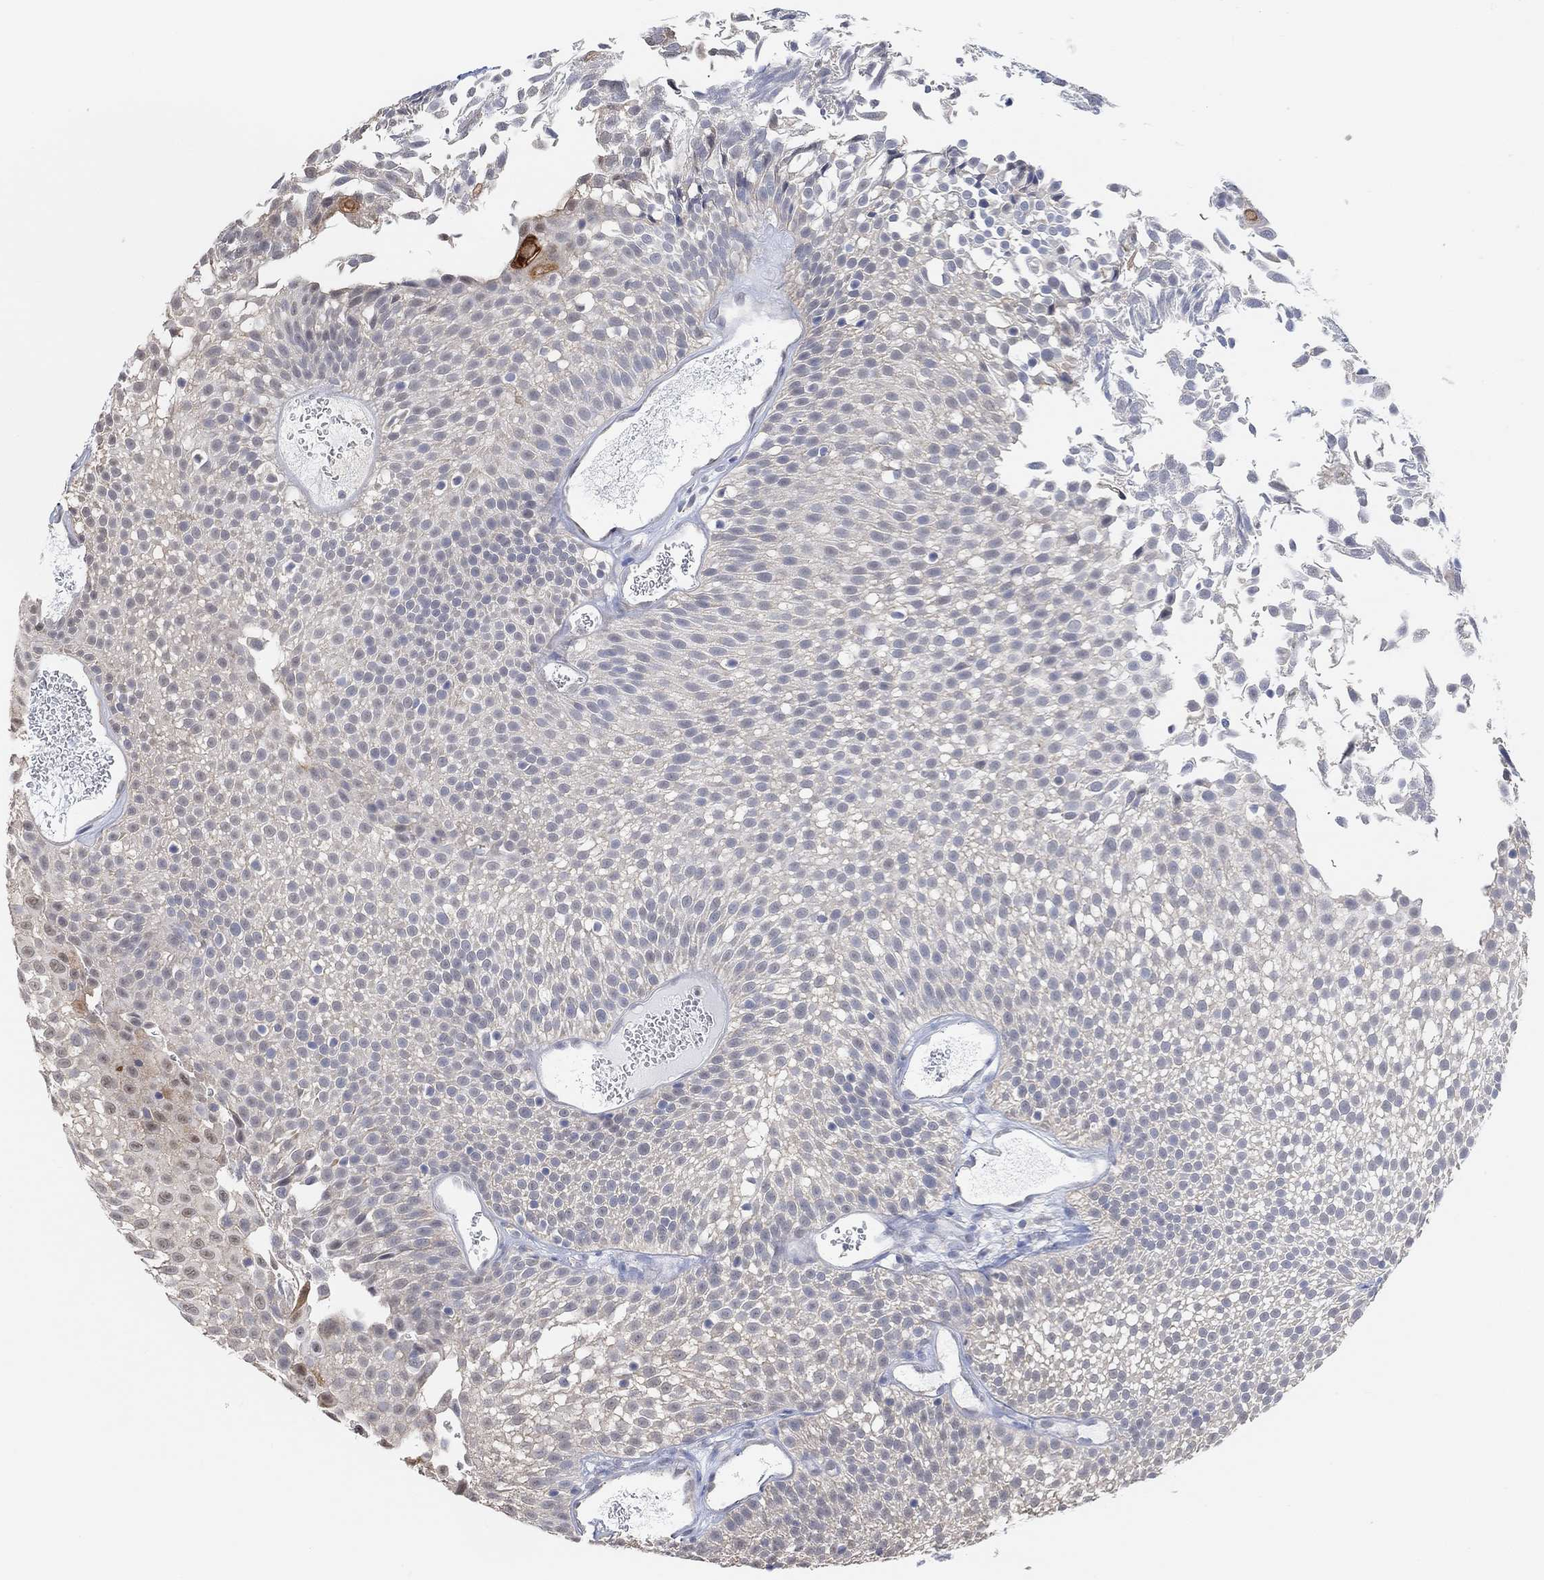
{"staining": {"intensity": "negative", "quantity": "none", "location": "none"}, "tissue": "urothelial cancer", "cell_type": "Tumor cells", "image_type": "cancer", "snomed": [{"axis": "morphology", "description": "Urothelial carcinoma, Low grade"}, {"axis": "topography", "description": "Urinary bladder"}], "caption": "There is no significant staining in tumor cells of urothelial carcinoma (low-grade).", "gene": "MUC1", "patient": {"sex": "male", "age": 52}}